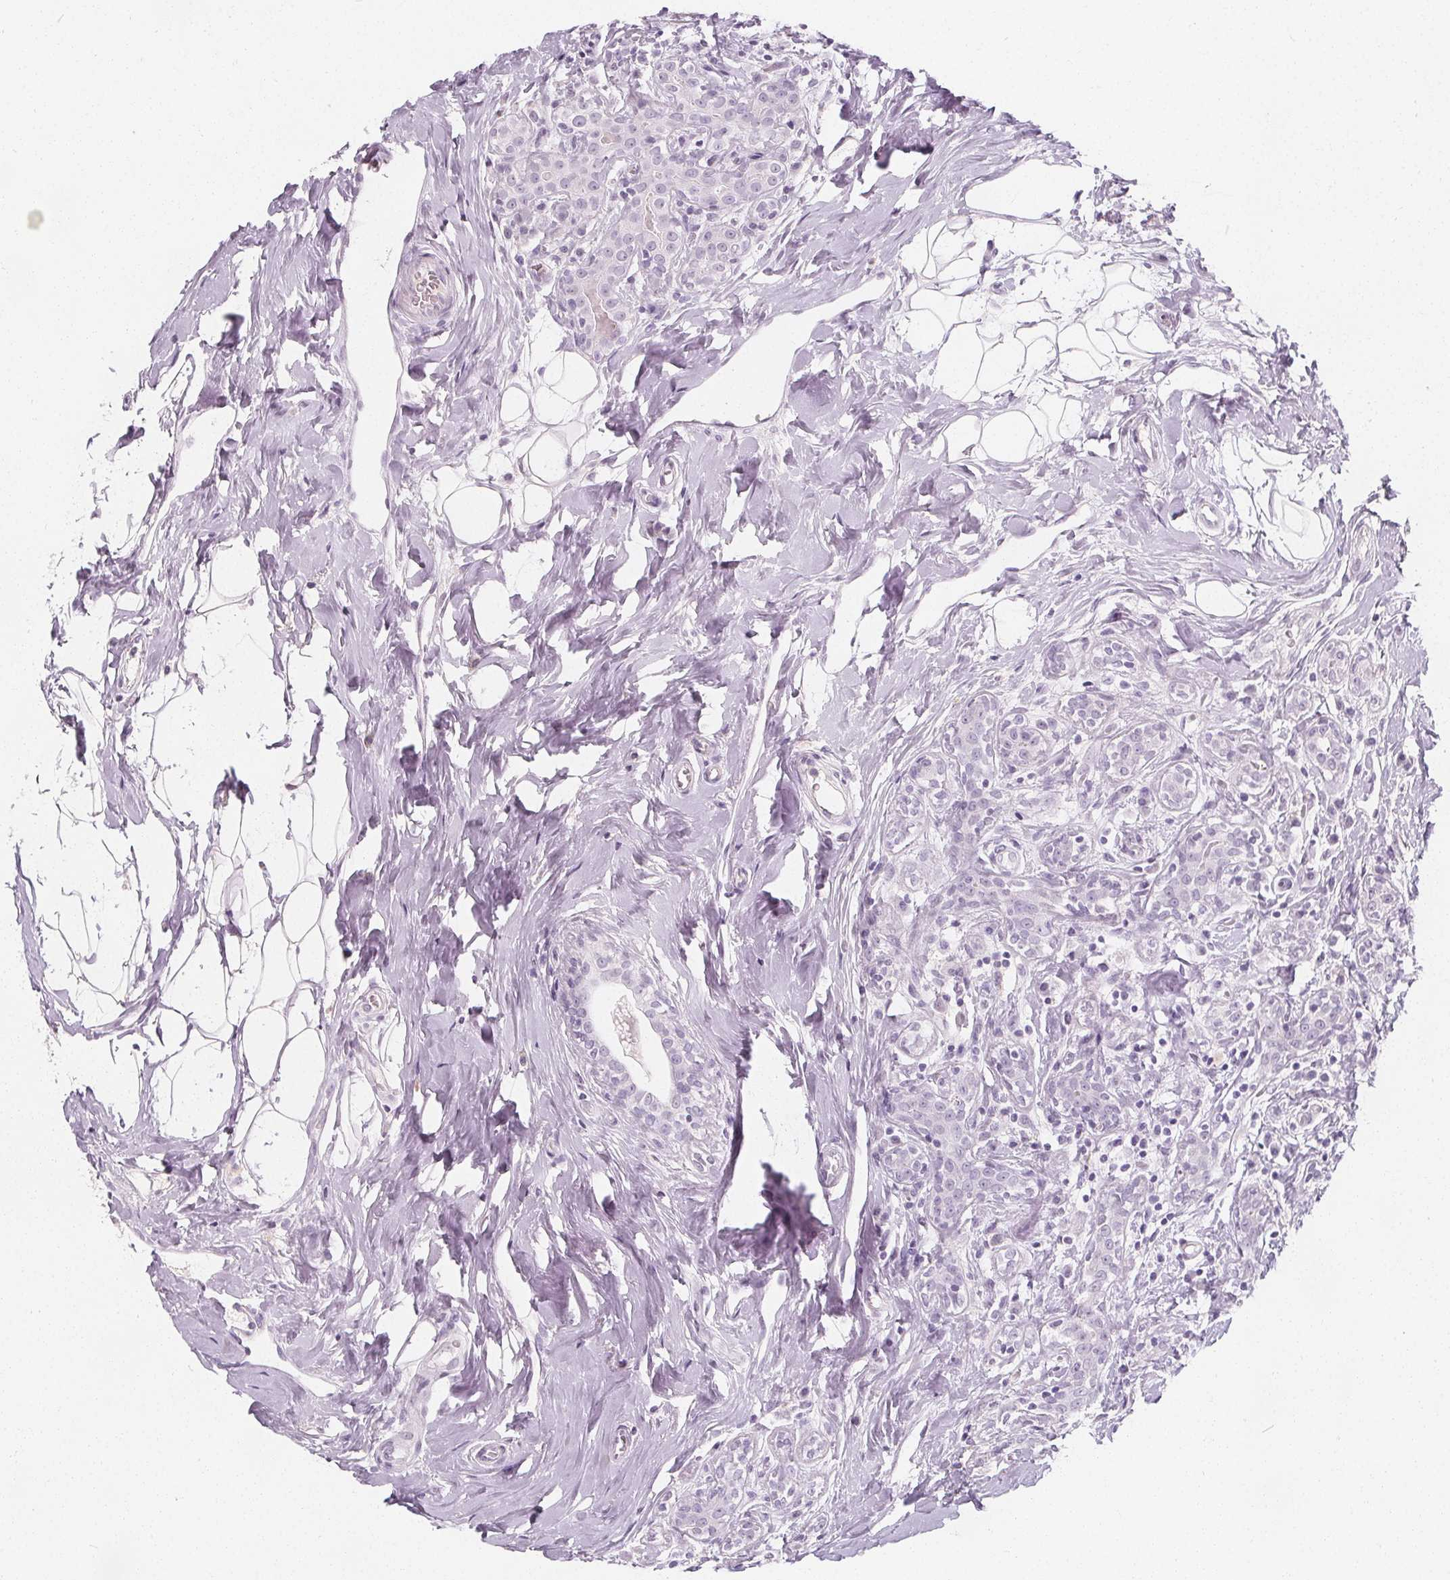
{"staining": {"intensity": "negative", "quantity": "none", "location": "none"}, "tissue": "breast cancer", "cell_type": "Tumor cells", "image_type": "cancer", "snomed": [{"axis": "morphology", "description": "Duct carcinoma"}, {"axis": "topography", "description": "Breast"}], "caption": "A histopathology image of human breast cancer is negative for staining in tumor cells. The staining is performed using DAB brown chromogen with nuclei counter-stained in using hematoxylin.", "gene": "DBX2", "patient": {"sex": "female", "age": 43}}